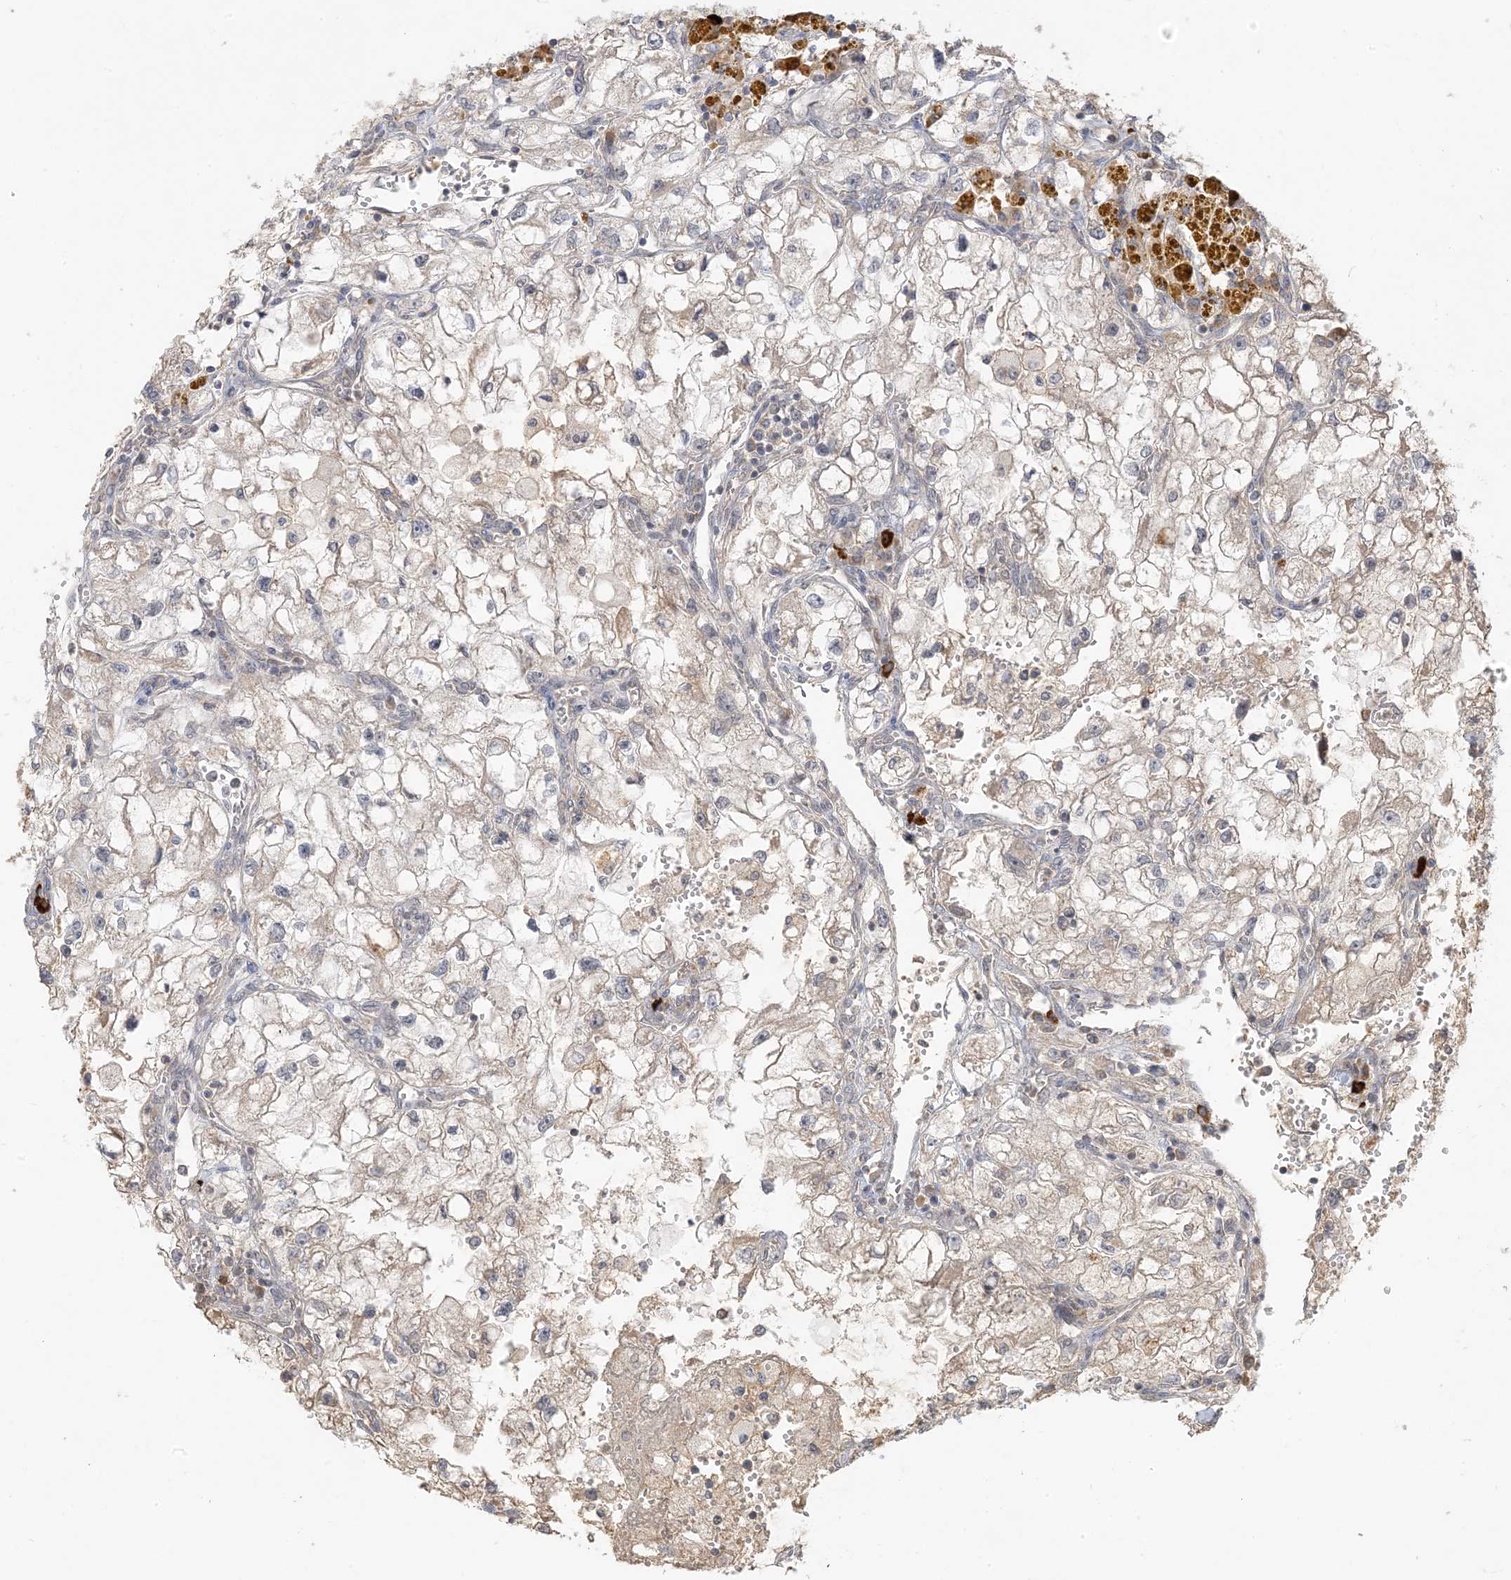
{"staining": {"intensity": "weak", "quantity": "<25%", "location": "cytoplasmic/membranous"}, "tissue": "renal cancer", "cell_type": "Tumor cells", "image_type": "cancer", "snomed": [{"axis": "morphology", "description": "Adenocarcinoma, NOS"}, {"axis": "topography", "description": "Kidney"}], "caption": "DAB immunohistochemical staining of human renal adenocarcinoma demonstrates no significant positivity in tumor cells.", "gene": "MCOLN1", "patient": {"sex": "female", "age": 70}}